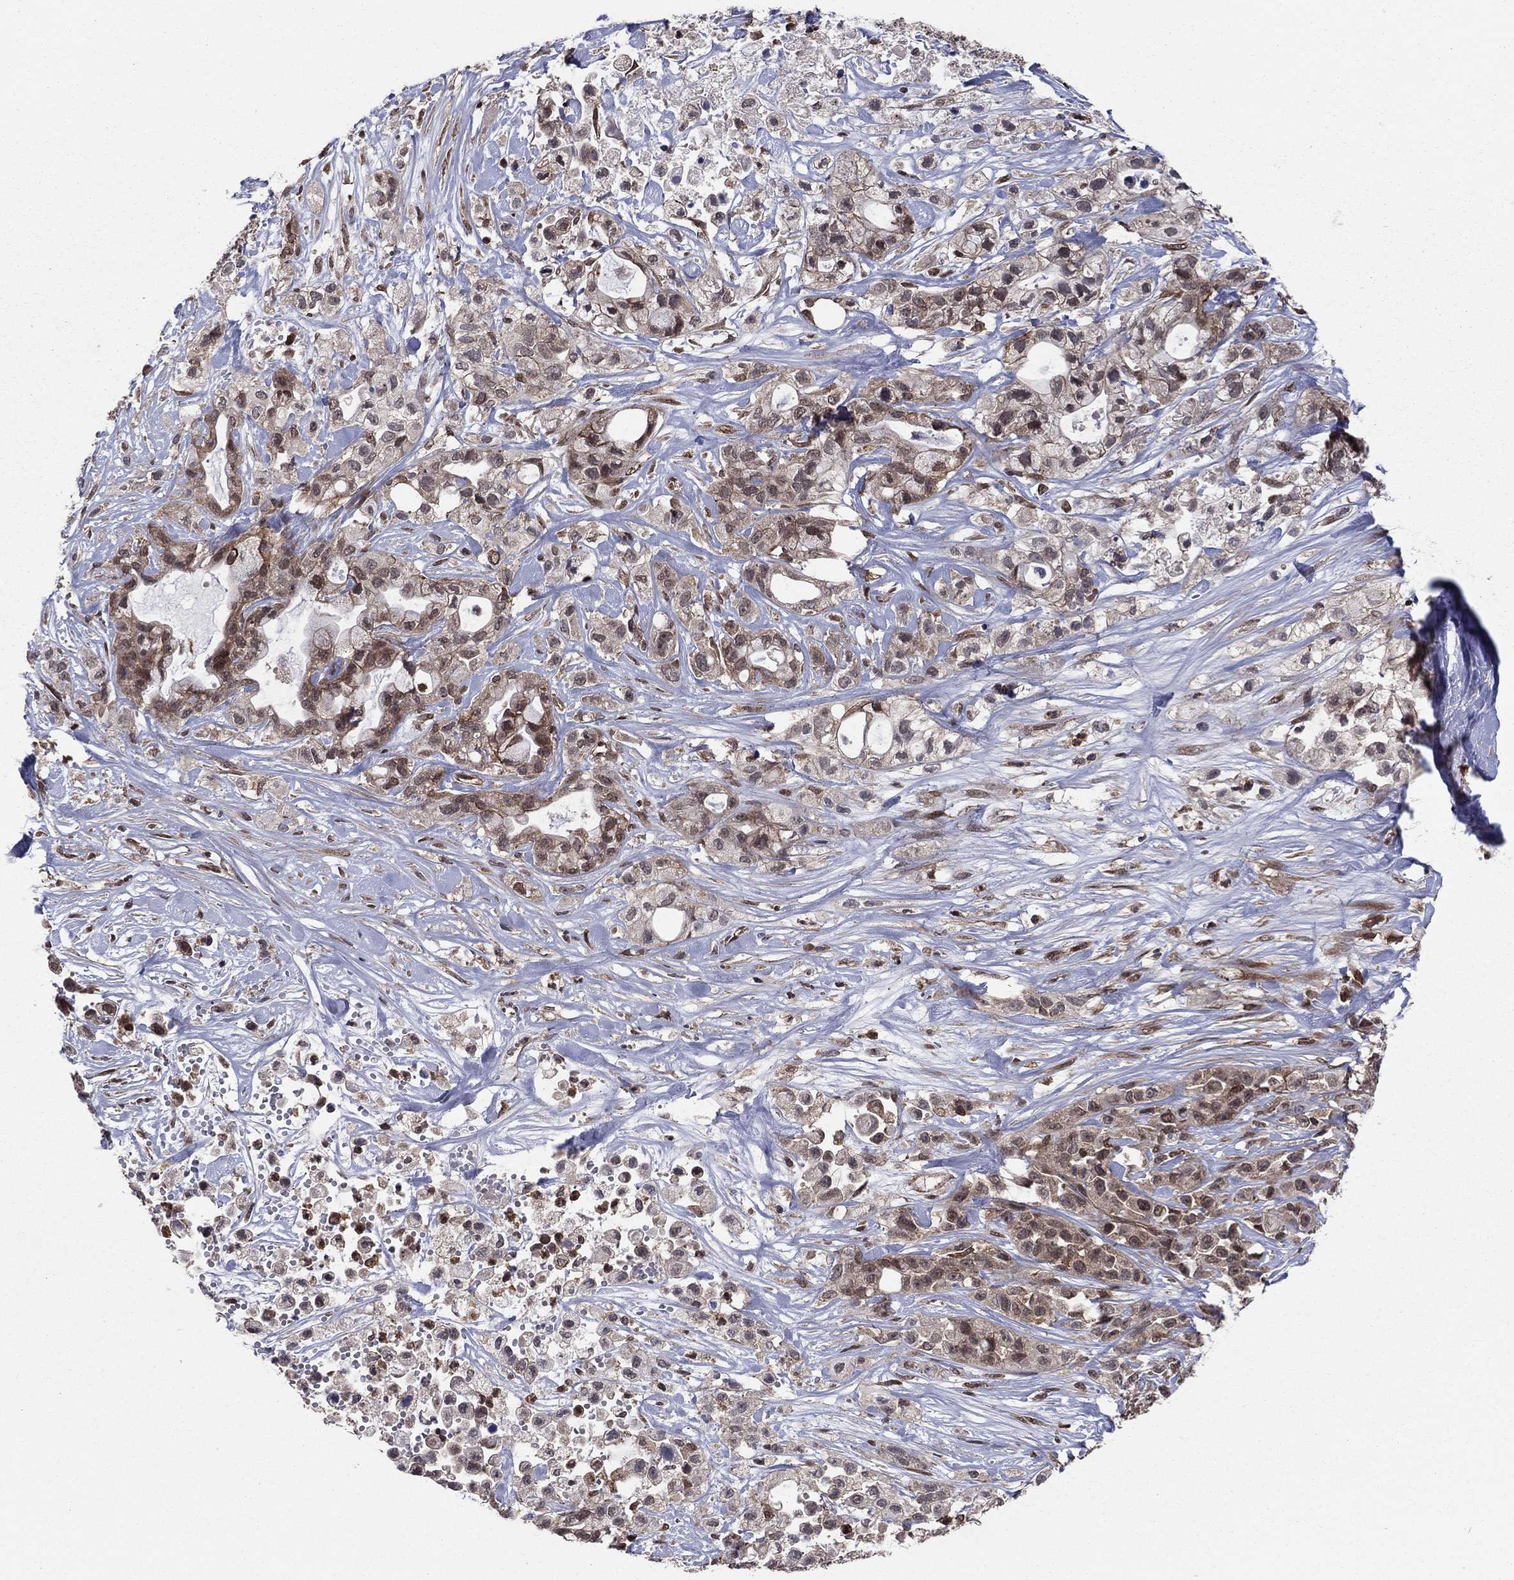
{"staining": {"intensity": "strong", "quantity": "<25%", "location": "cytoplasmic/membranous,nuclear"}, "tissue": "pancreatic cancer", "cell_type": "Tumor cells", "image_type": "cancer", "snomed": [{"axis": "morphology", "description": "Adenocarcinoma, NOS"}, {"axis": "topography", "description": "Pancreas"}], "caption": "Protein analysis of pancreatic cancer (adenocarcinoma) tissue displays strong cytoplasmic/membranous and nuclear expression in about <25% of tumor cells. (DAB (3,3'-diaminobenzidine) IHC, brown staining for protein, blue staining for nuclei).", "gene": "SSX2IP", "patient": {"sex": "male", "age": 44}}